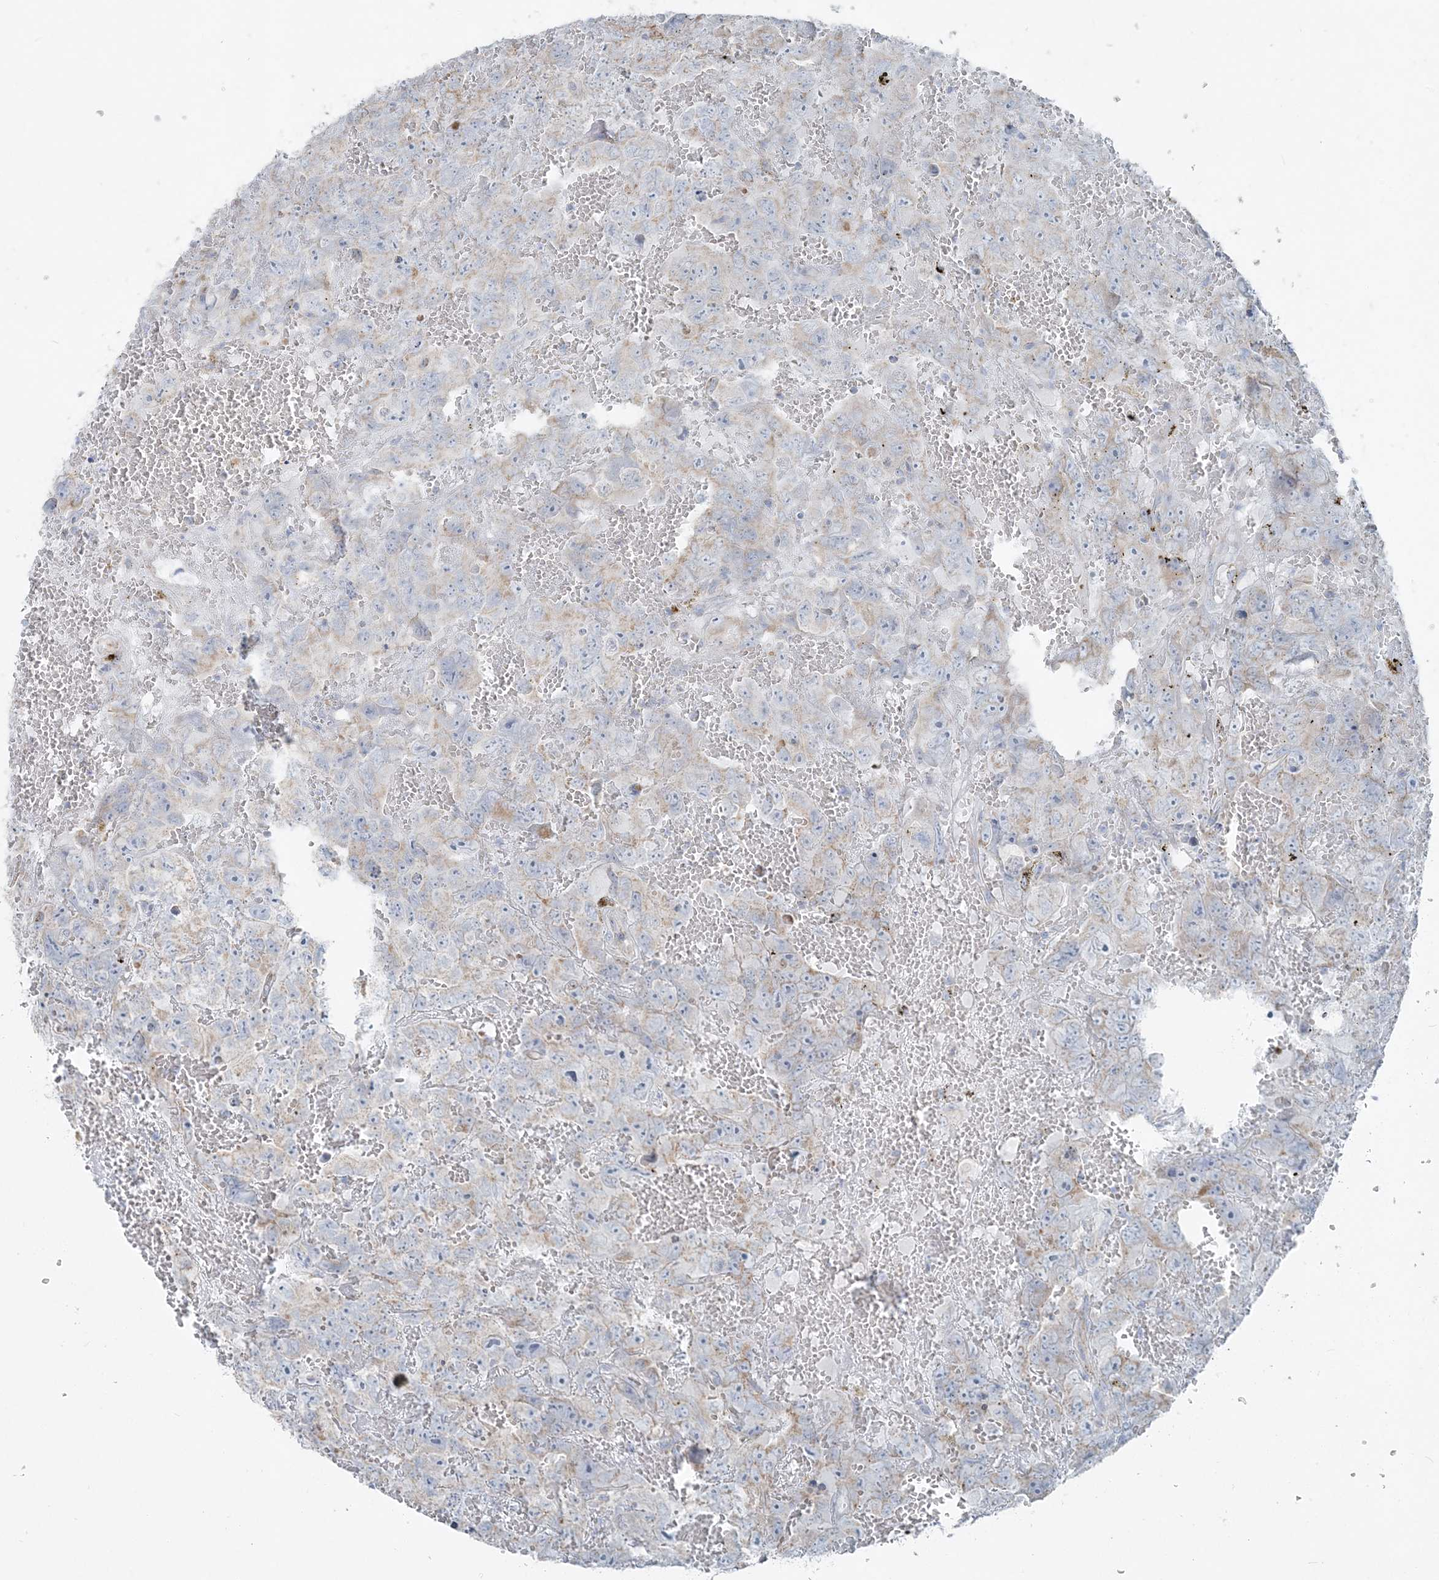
{"staining": {"intensity": "weak", "quantity": "<25%", "location": "cytoplasmic/membranous"}, "tissue": "testis cancer", "cell_type": "Tumor cells", "image_type": "cancer", "snomed": [{"axis": "morphology", "description": "Carcinoma, Embryonal, NOS"}, {"axis": "topography", "description": "Testis"}], "caption": "Tumor cells are negative for protein expression in human testis cancer. Brightfield microscopy of IHC stained with DAB (brown) and hematoxylin (blue), captured at high magnification.", "gene": "PCCB", "patient": {"sex": "male", "age": 45}}